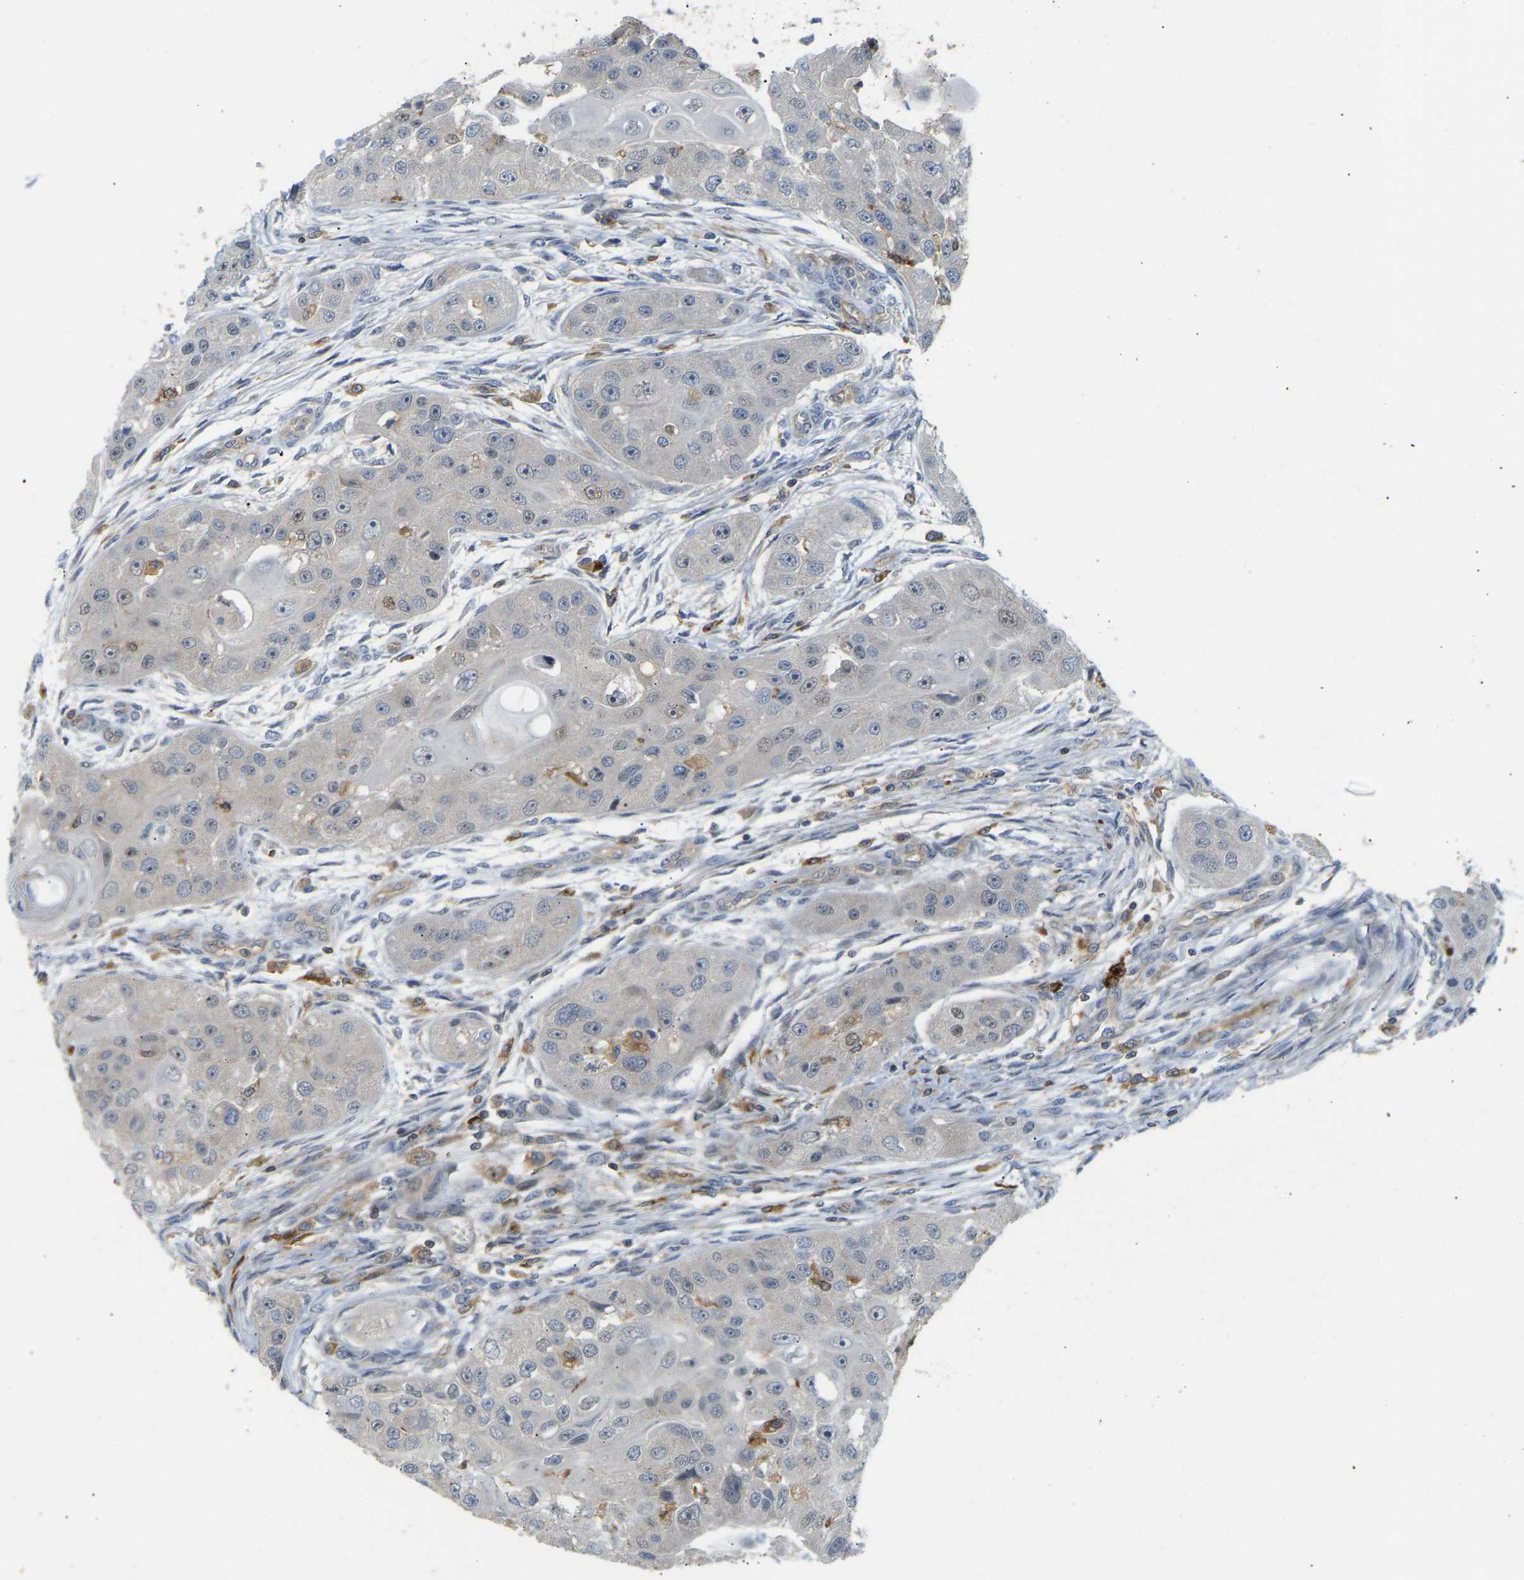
{"staining": {"intensity": "negative", "quantity": "none", "location": "none"}, "tissue": "head and neck cancer", "cell_type": "Tumor cells", "image_type": "cancer", "snomed": [{"axis": "morphology", "description": "Normal tissue, NOS"}, {"axis": "morphology", "description": "Squamous cell carcinoma, NOS"}, {"axis": "topography", "description": "Skeletal muscle"}, {"axis": "topography", "description": "Head-Neck"}], "caption": "Immunohistochemistry image of head and neck cancer (squamous cell carcinoma) stained for a protein (brown), which demonstrates no positivity in tumor cells.", "gene": "PLCG2", "patient": {"sex": "male", "age": 51}}